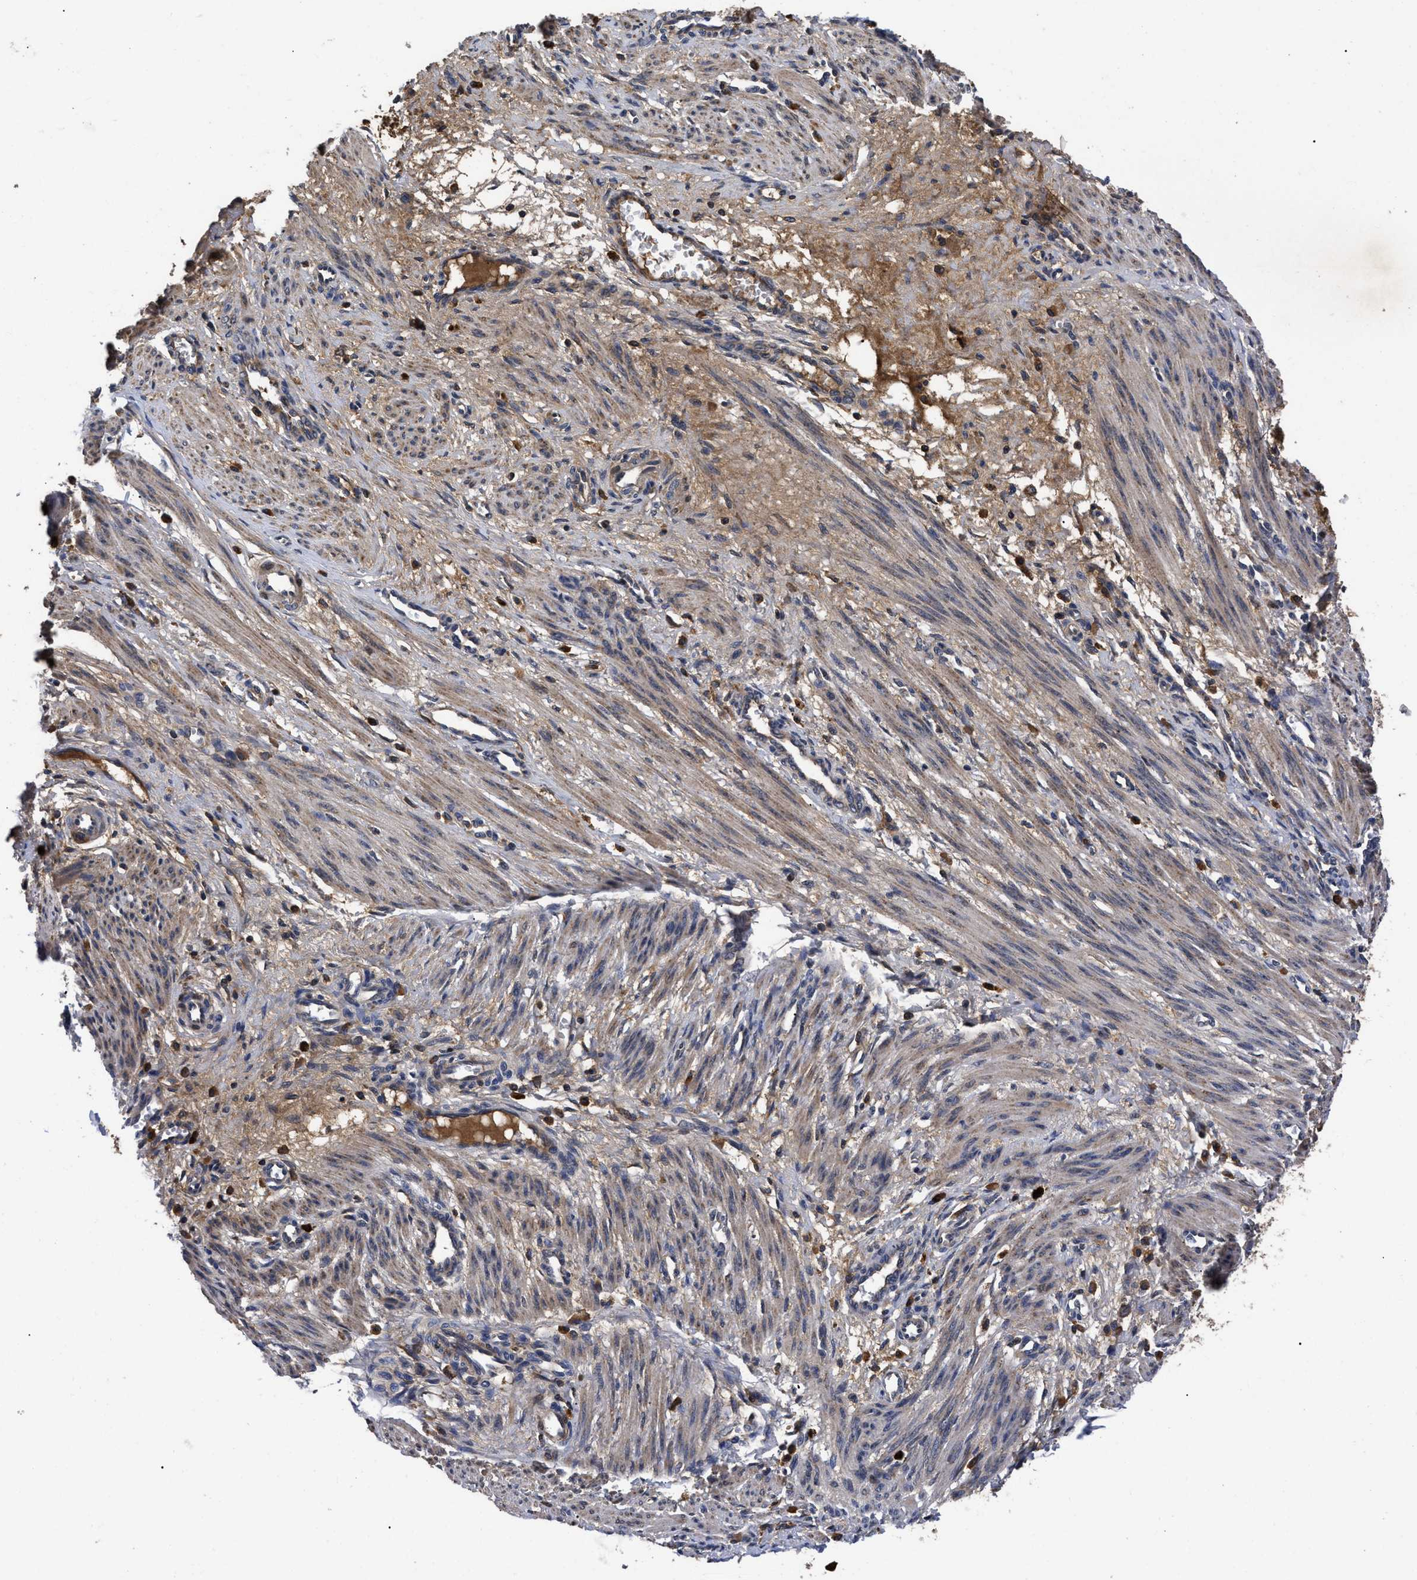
{"staining": {"intensity": "moderate", "quantity": ">75%", "location": "cytoplasmic/membranous"}, "tissue": "smooth muscle", "cell_type": "Smooth muscle cells", "image_type": "normal", "snomed": [{"axis": "morphology", "description": "Normal tissue, NOS"}, {"axis": "topography", "description": "Endometrium"}], "caption": "Immunohistochemistry (DAB) staining of normal smooth muscle demonstrates moderate cytoplasmic/membranous protein positivity in about >75% of smooth muscle cells. The staining was performed using DAB (3,3'-diaminobenzidine) to visualize the protein expression in brown, while the nuclei were stained in blue with hematoxylin (Magnification: 20x).", "gene": "LRRC3", "patient": {"sex": "female", "age": 33}}